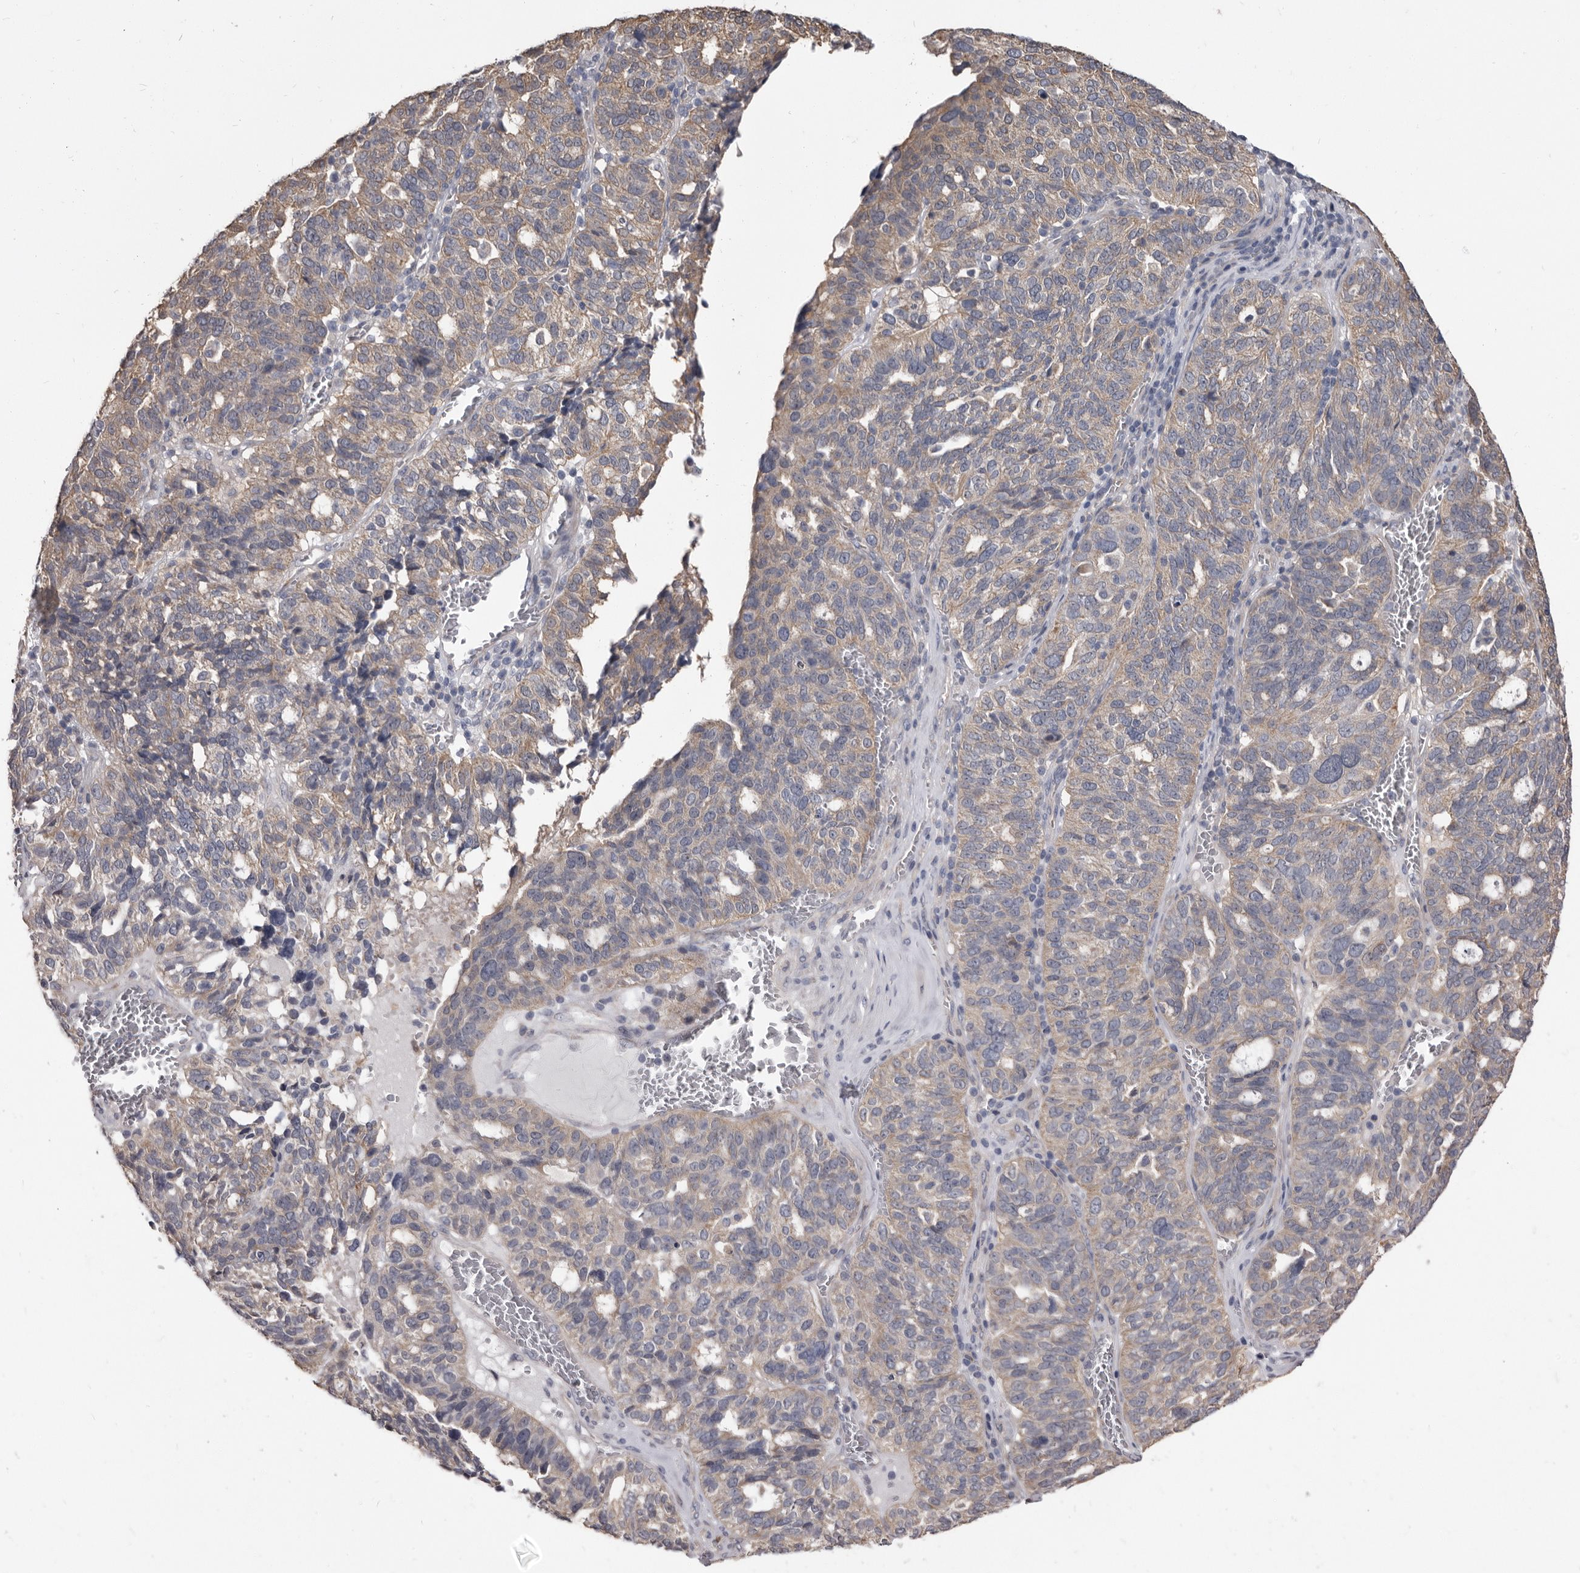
{"staining": {"intensity": "weak", "quantity": ">75%", "location": "cytoplasmic/membranous"}, "tissue": "ovarian cancer", "cell_type": "Tumor cells", "image_type": "cancer", "snomed": [{"axis": "morphology", "description": "Cystadenocarcinoma, serous, NOS"}, {"axis": "topography", "description": "Ovary"}], "caption": "Approximately >75% of tumor cells in human ovarian cancer show weak cytoplasmic/membranous protein expression as visualized by brown immunohistochemical staining.", "gene": "FMO2", "patient": {"sex": "female", "age": 59}}